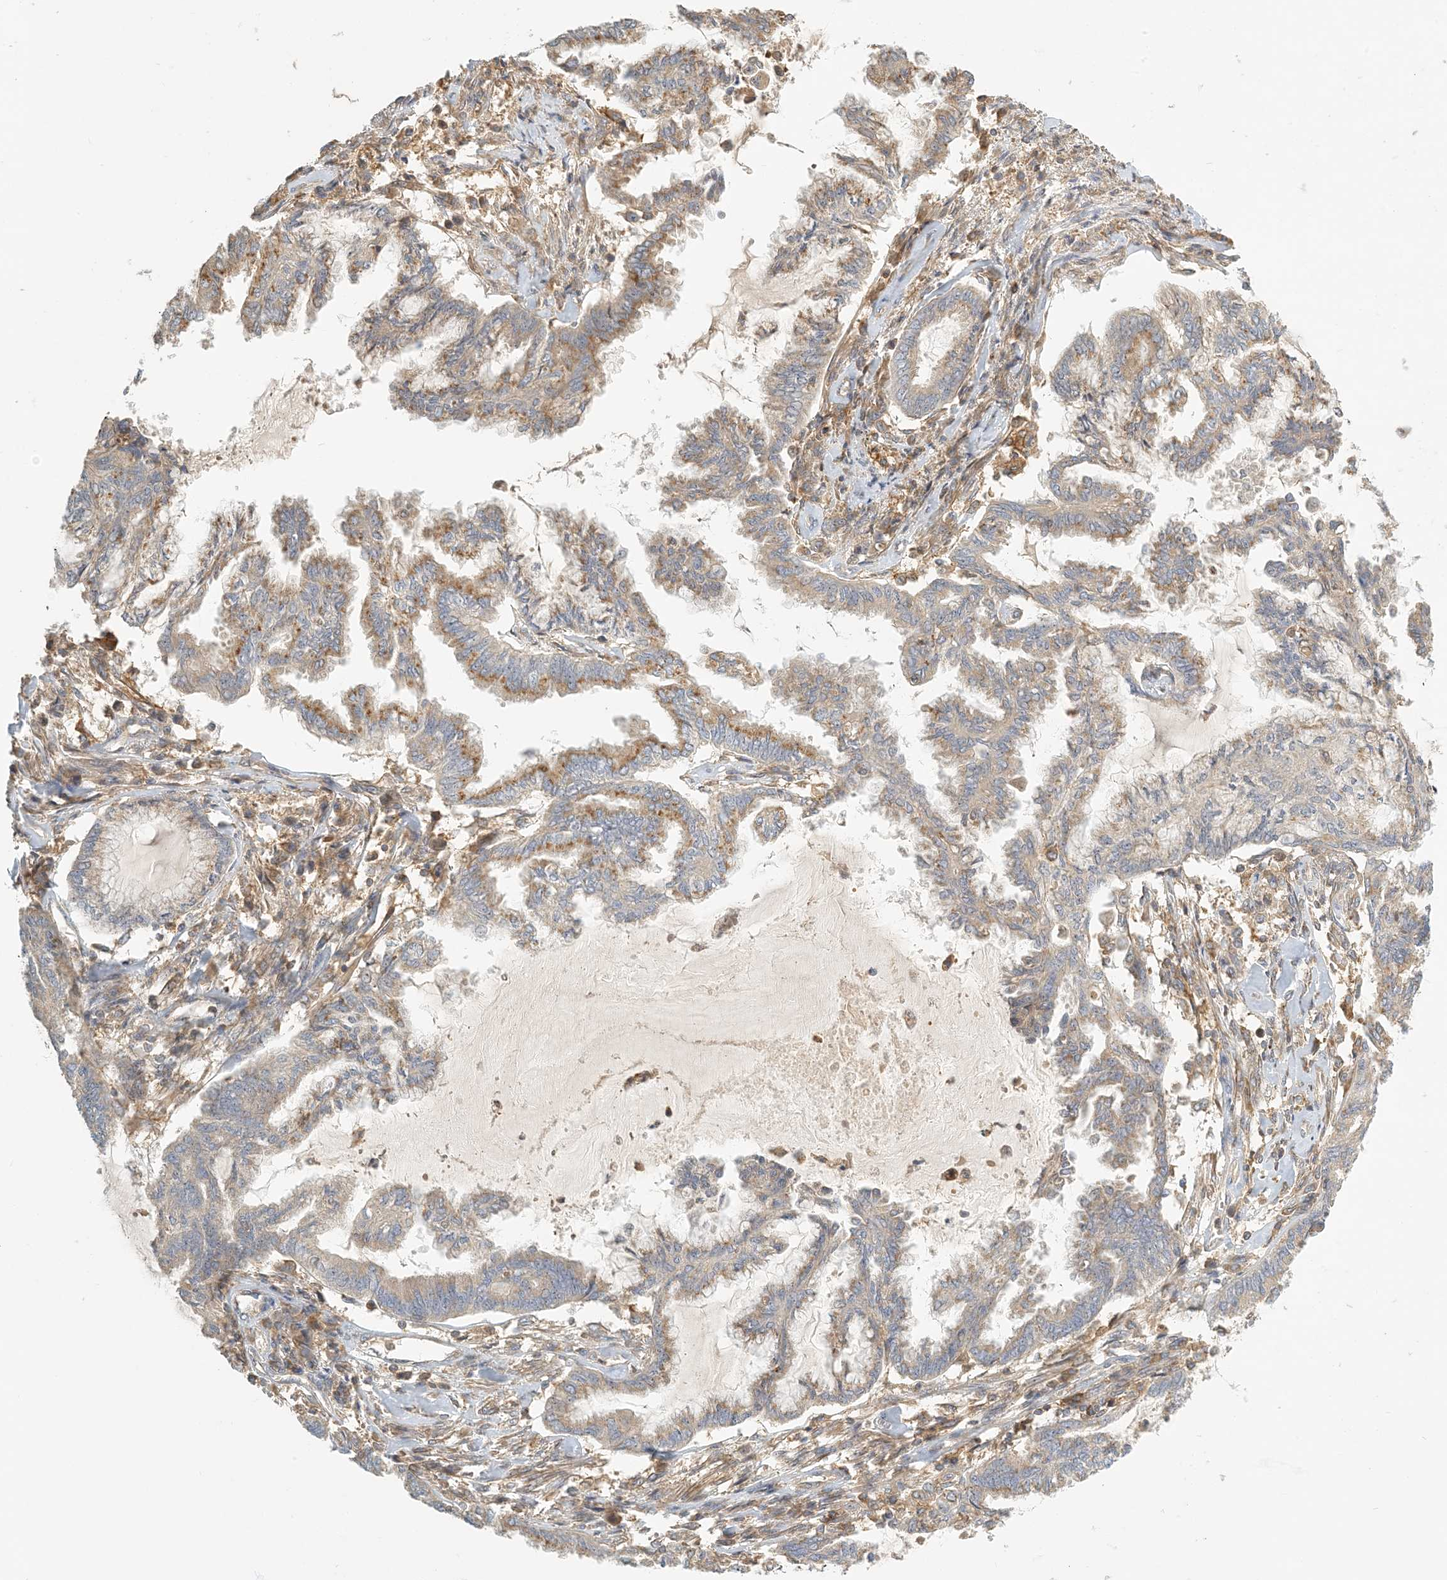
{"staining": {"intensity": "moderate", "quantity": "25%-75%", "location": "cytoplasmic/membranous"}, "tissue": "endometrial cancer", "cell_type": "Tumor cells", "image_type": "cancer", "snomed": [{"axis": "morphology", "description": "Adenocarcinoma, NOS"}, {"axis": "topography", "description": "Endometrium"}], "caption": "Immunohistochemical staining of endometrial cancer (adenocarcinoma) exhibits moderate cytoplasmic/membranous protein staining in approximately 25%-75% of tumor cells.", "gene": "COLEC11", "patient": {"sex": "female", "age": 86}}